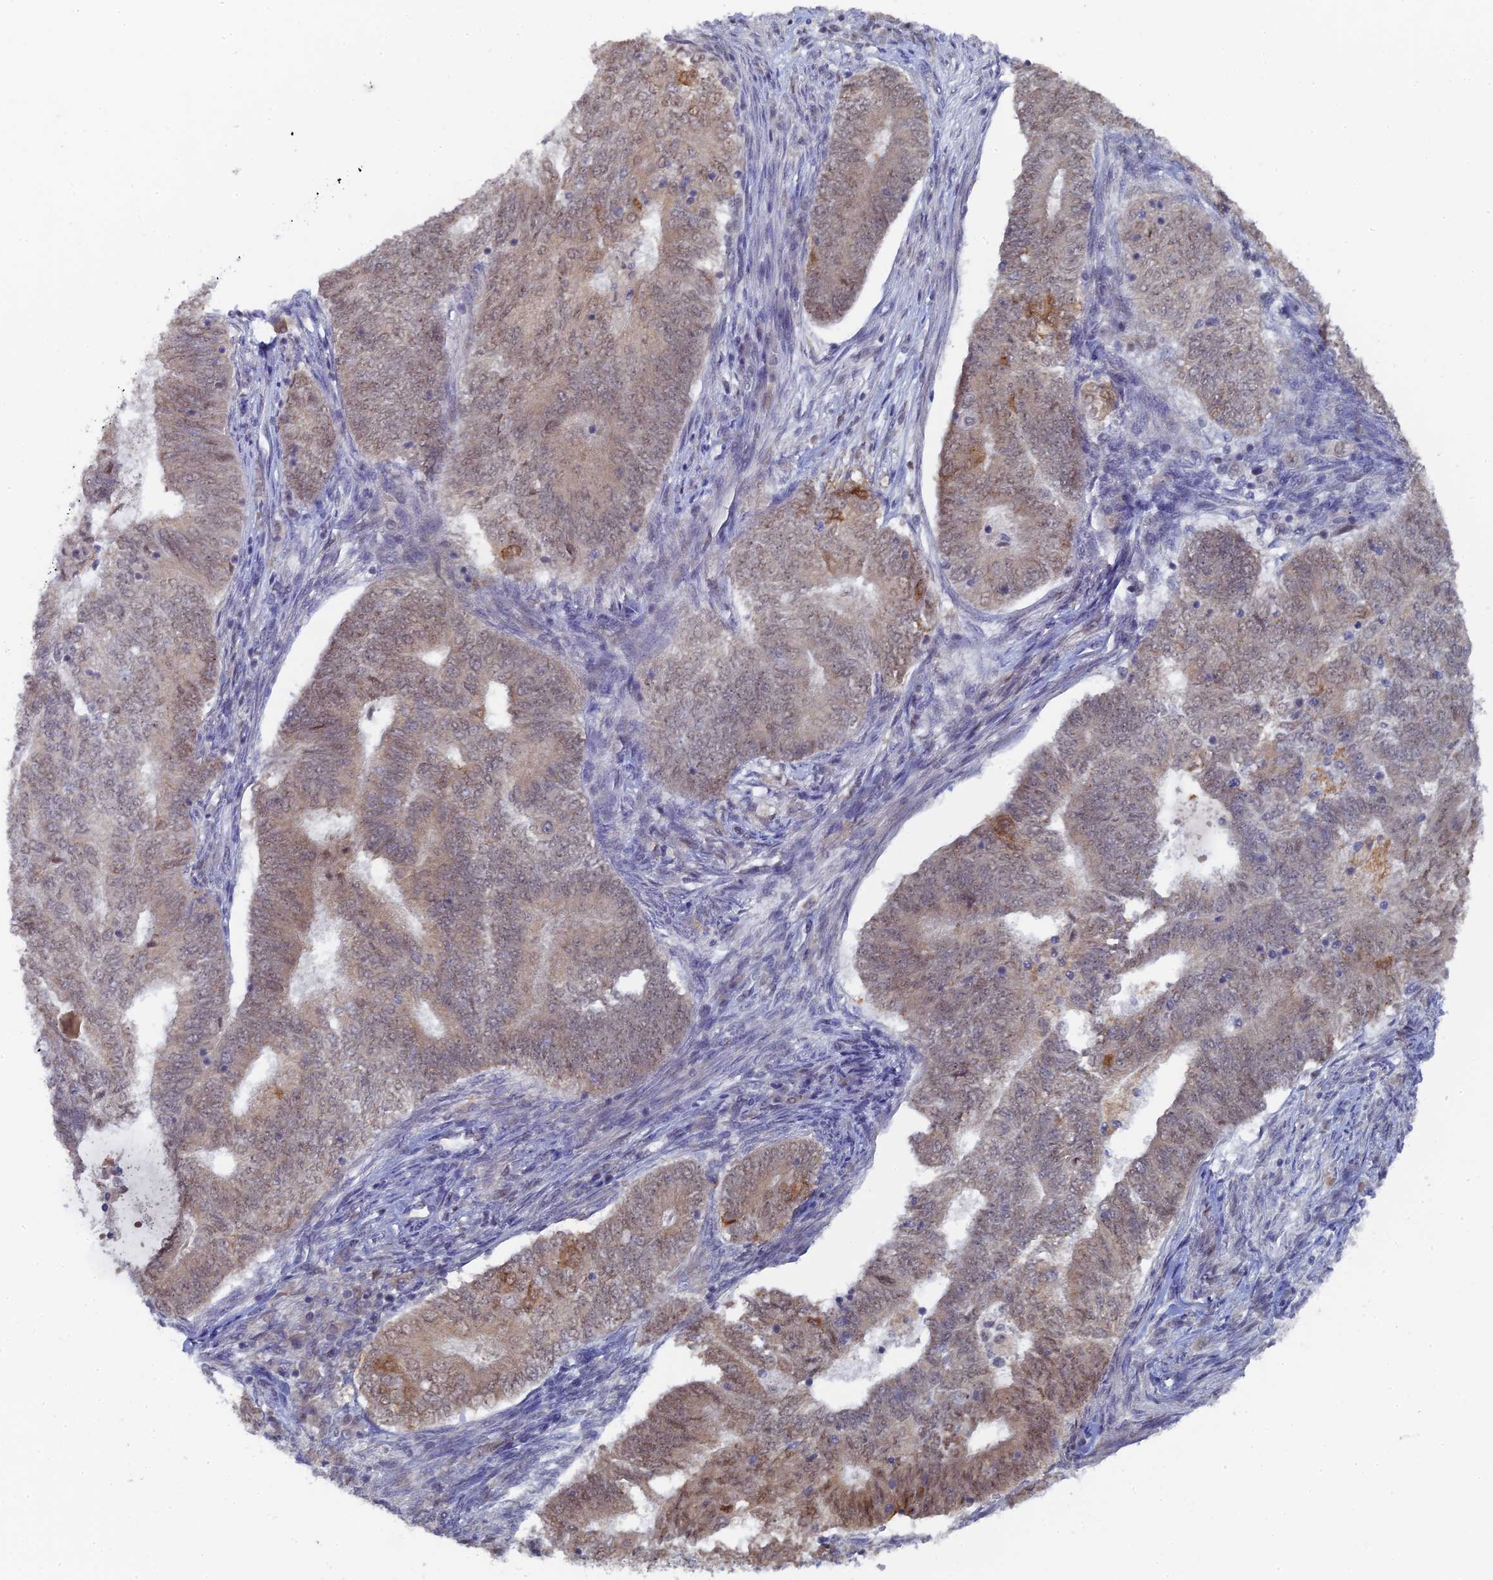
{"staining": {"intensity": "weak", "quantity": "<25%", "location": "nuclear"}, "tissue": "endometrial cancer", "cell_type": "Tumor cells", "image_type": "cancer", "snomed": [{"axis": "morphology", "description": "Adenocarcinoma, NOS"}, {"axis": "topography", "description": "Endometrium"}], "caption": "IHC photomicrograph of neoplastic tissue: endometrial cancer (adenocarcinoma) stained with DAB displays no significant protein staining in tumor cells.", "gene": "MIGA2", "patient": {"sex": "female", "age": 62}}